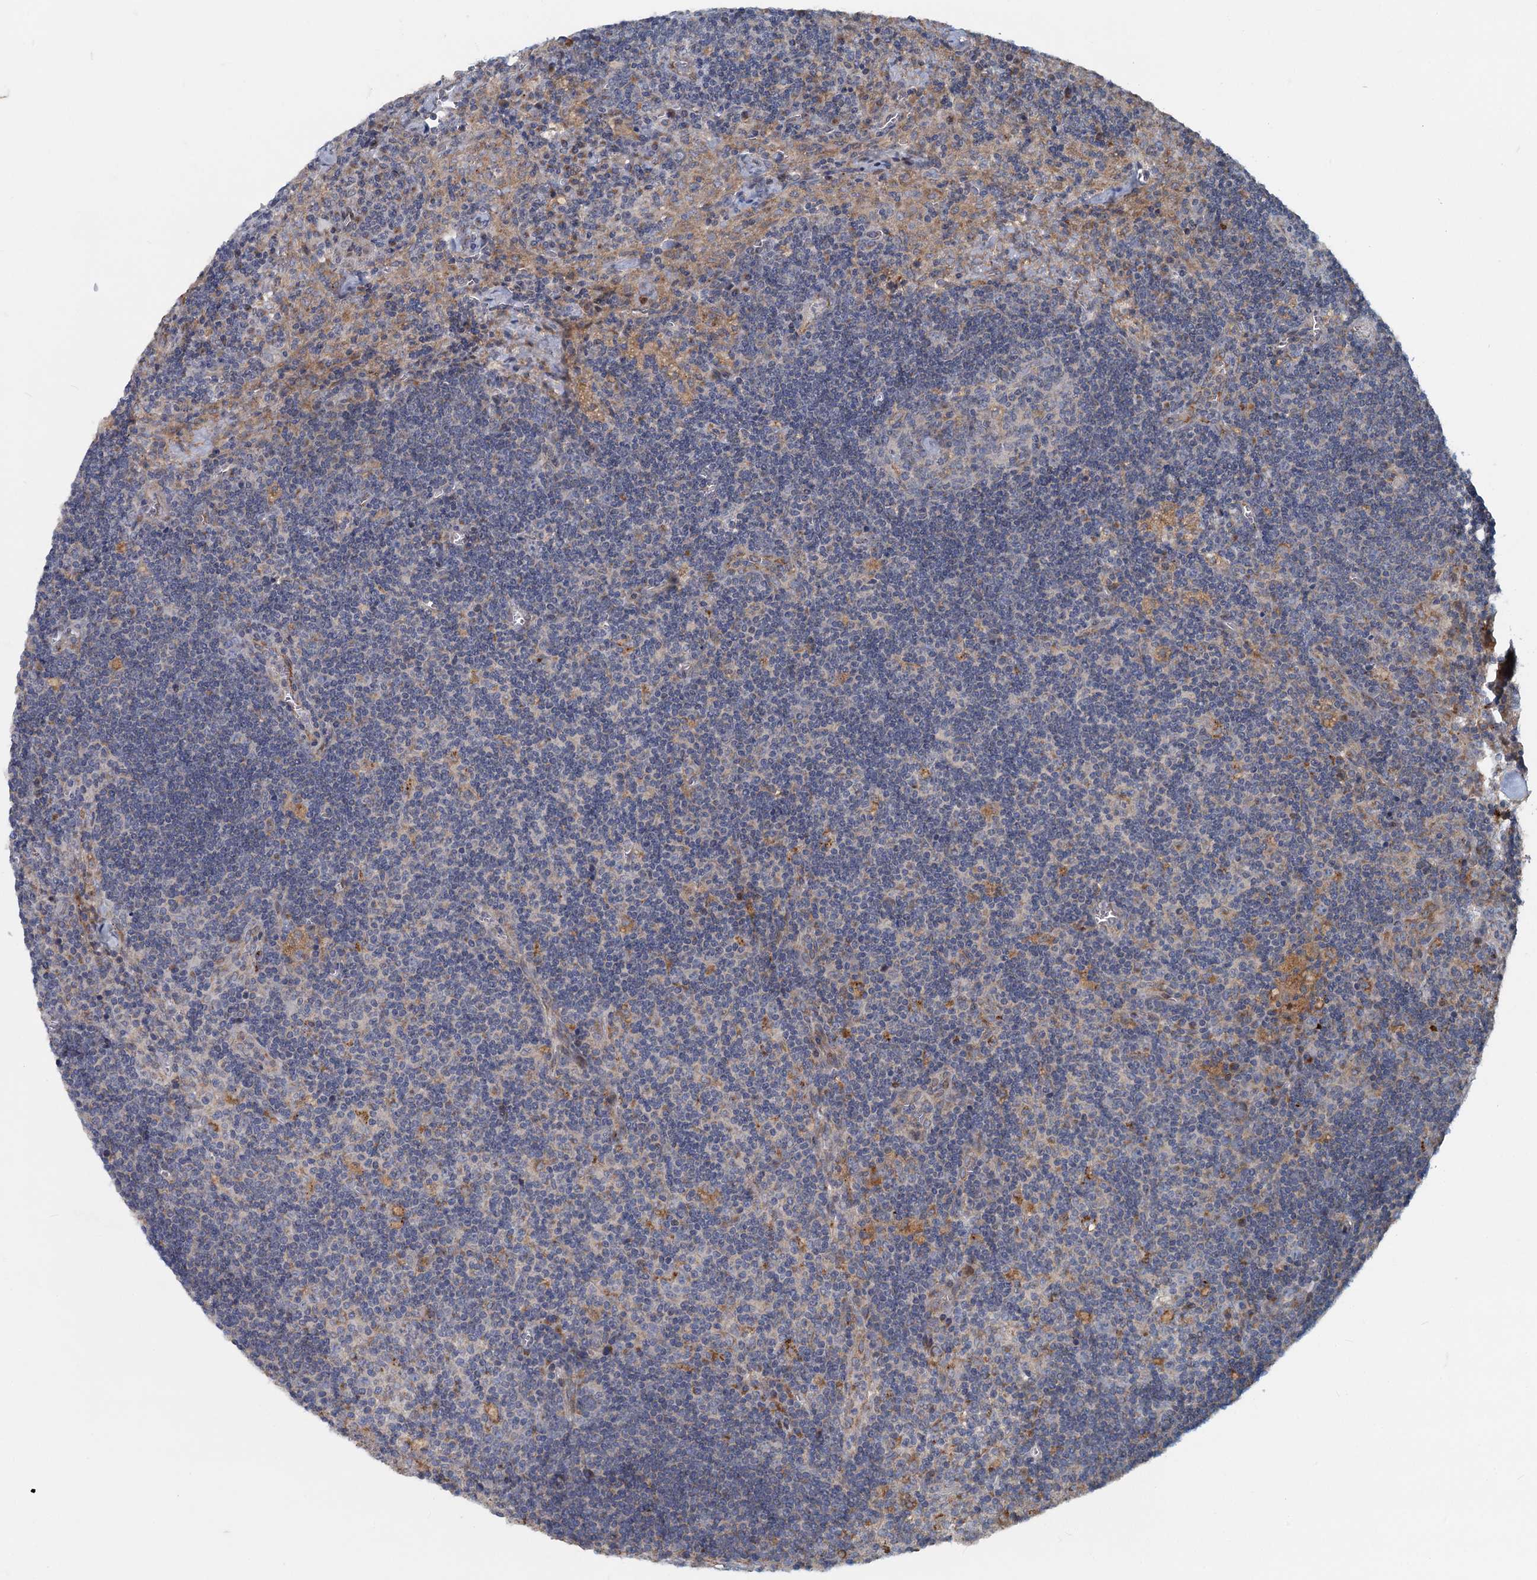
{"staining": {"intensity": "negative", "quantity": "none", "location": "none"}, "tissue": "lymph node", "cell_type": "Germinal center cells", "image_type": "normal", "snomed": [{"axis": "morphology", "description": "Normal tissue, NOS"}, {"axis": "topography", "description": "Lymph node"}], "caption": "The IHC histopathology image has no significant staining in germinal center cells of lymph node. (Stains: DAB (3,3'-diaminobenzidine) IHC with hematoxylin counter stain, Microscopy: brightfield microscopy at high magnification).", "gene": "ADCY2", "patient": {"sex": "male", "age": 58}}